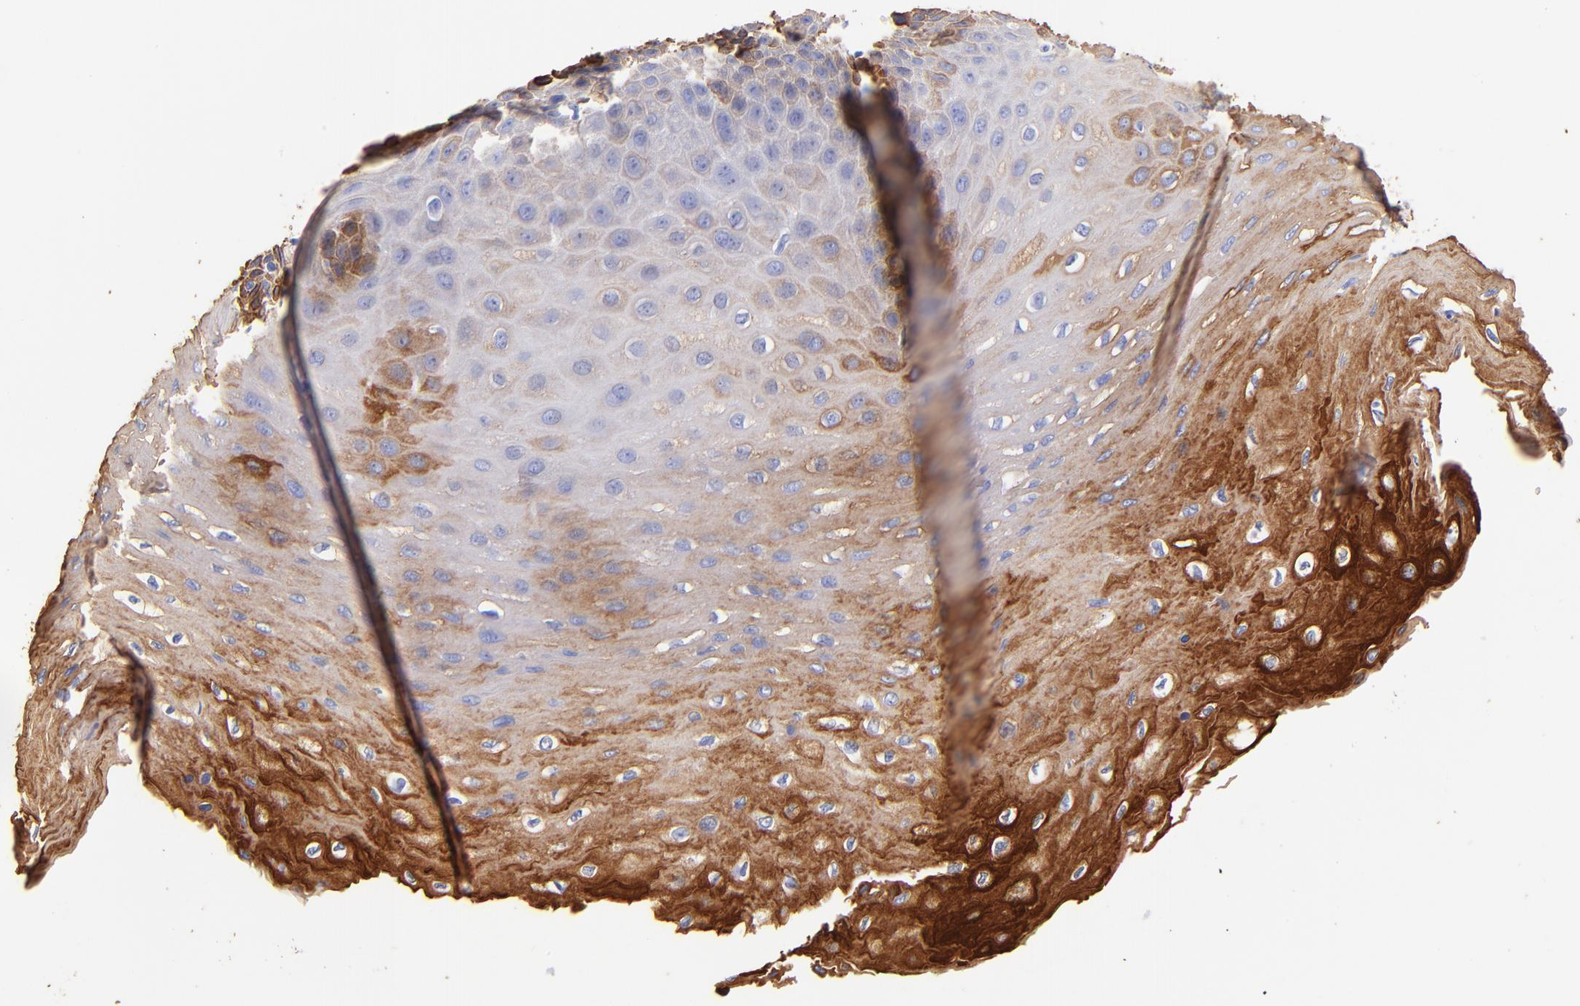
{"staining": {"intensity": "moderate", "quantity": ">75%", "location": "cytoplasmic/membranous"}, "tissue": "esophagus", "cell_type": "Squamous epithelial cells", "image_type": "normal", "snomed": [{"axis": "morphology", "description": "Normal tissue, NOS"}, {"axis": "topography", "description": "Esophagus"}], "caption": "DAB (3,3'-diaminobenzidine) immunohistochemical staining of benign esophagus demonstrates moderate cytoplasmic/membranous protein positivity in approximately >75% of squamous epithelial cells.", "gene": "KRT19", "patient": {"sex": "female", "age": 72}}